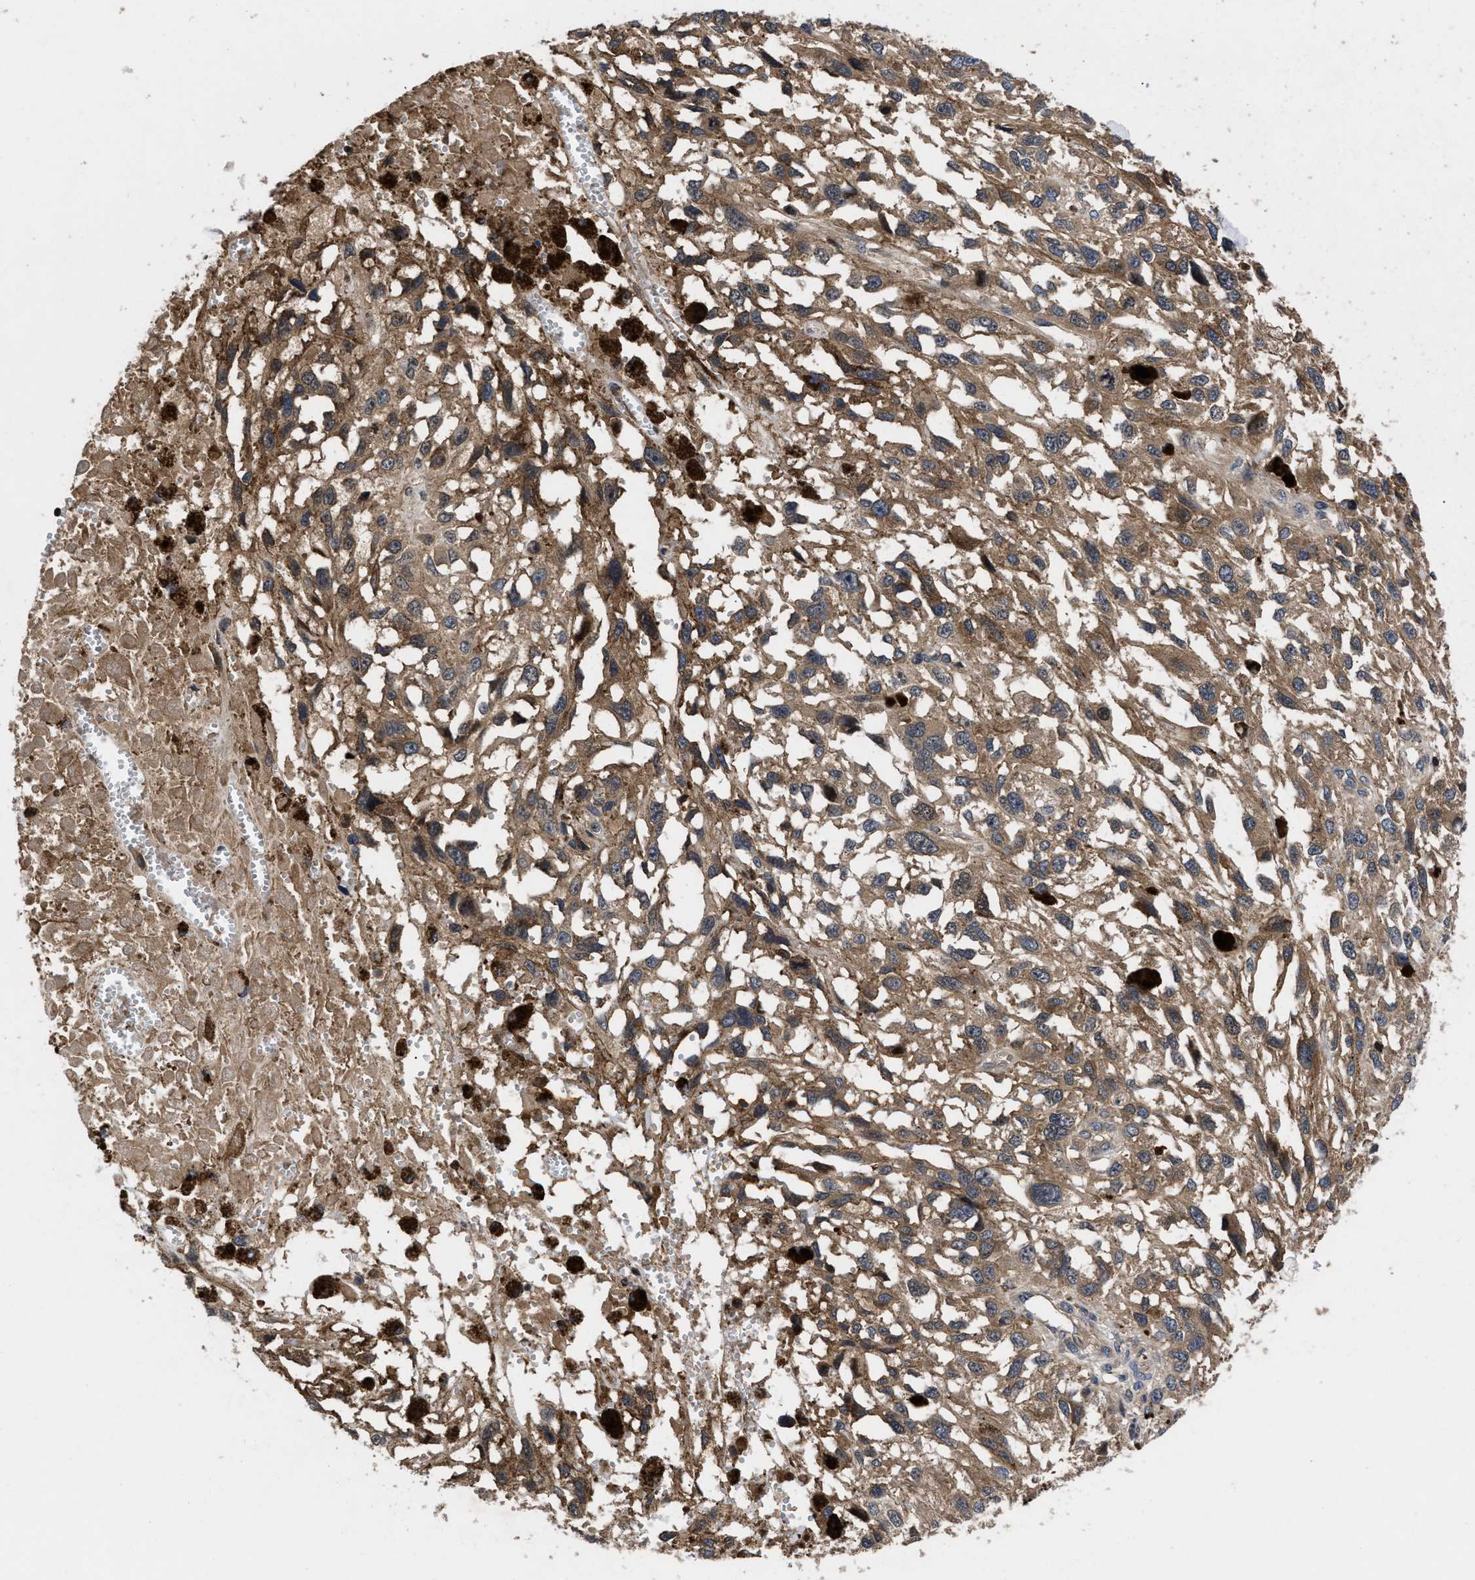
{"staining": {"intensity": "moderate", "quantity": ">75%", "location": "cytoplasmic/membranous"}, "tissue": "melanoma", "cell_type": "Tumor cells", "image_type": "cancer", "snomed": [{"axis": "morphology", "description": "Malignant melanoma, Metastatic site"}, {"axis": "topography", "description": "Lymph node"}], "caption": "A brown stain highlights moderate cytoplasmic/membranous expression of a protein in malignant melanoma (metastatic site) tumor cells. (brown staining indicates protein expression, while blue staining denotes nuclei).", "gene": "FAM200A", "patient": {"sex": "male", "age": 59}}